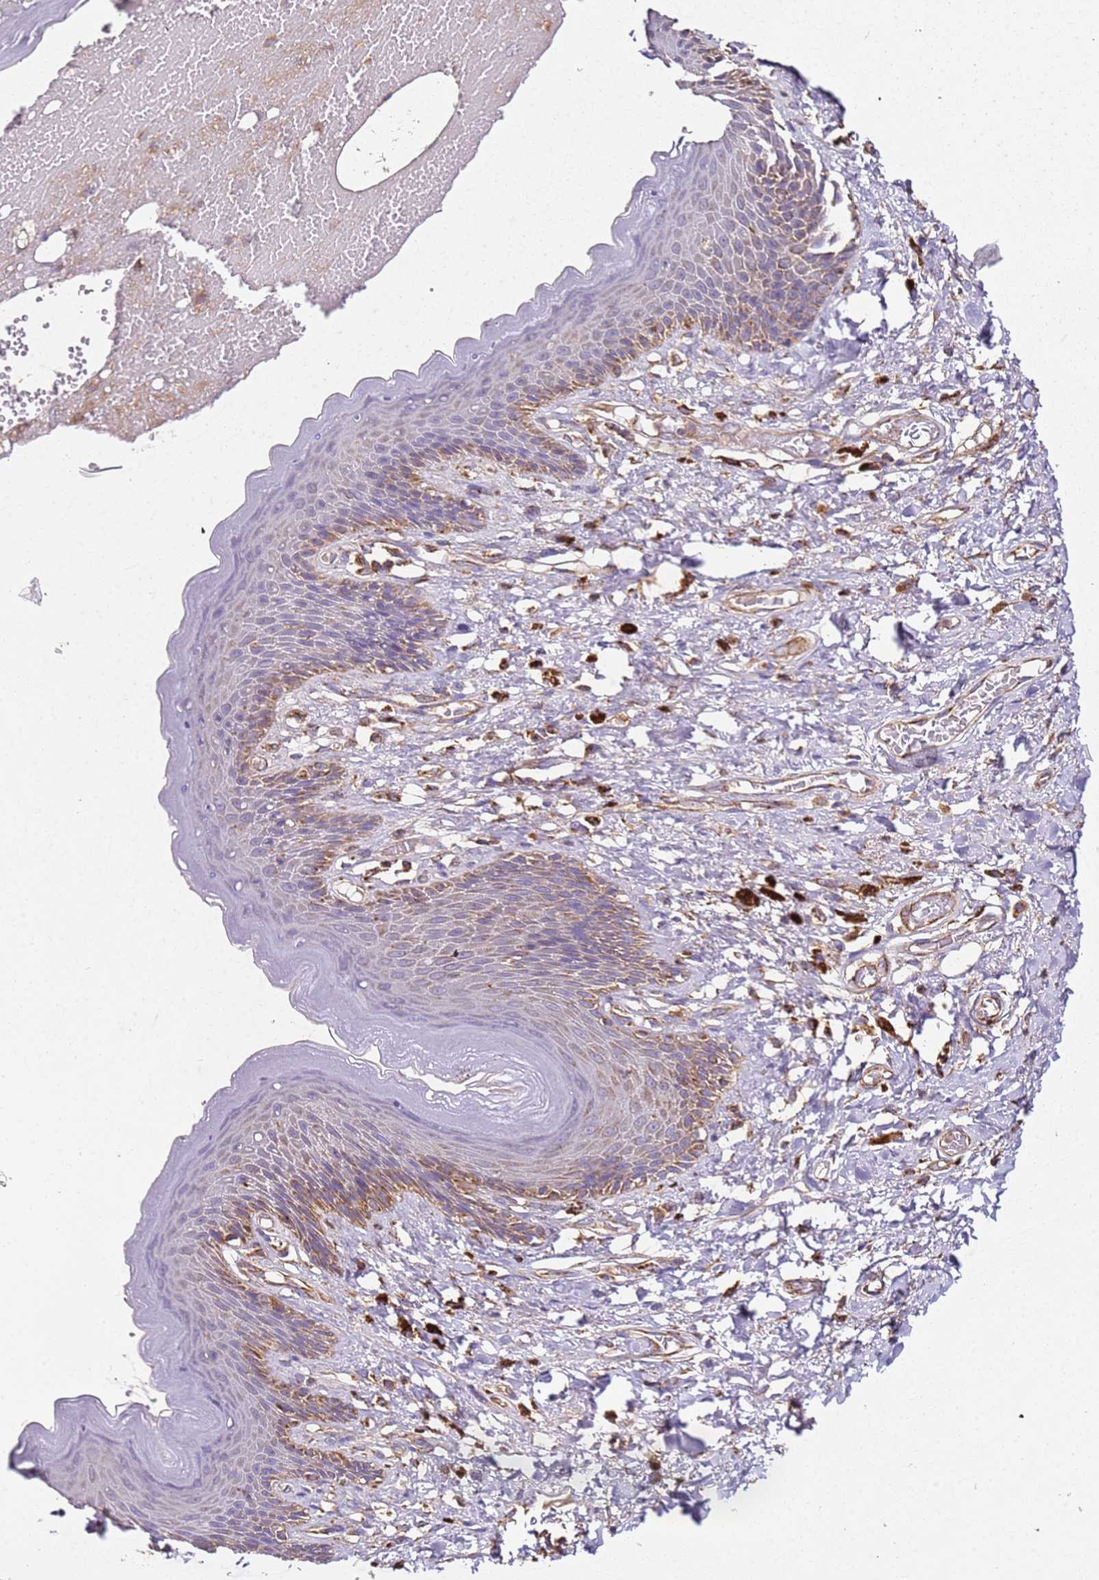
{"staining": {"intensity": "moderate", "quantity": "25%-75%", "location": "cytoplasmic/membranous"}, "tissue": "skin", "cell_type": "Epidermal cells", "image_type": "normal", "snomed": [{"axis": "morphology", "description": "Normal tissue, NOS"}, {"axis": "topography", "description": "Anal"}], "caption": "Immunohistochemistry (IHC) micrograph of unremarkable human skin stained for a protein (brown), which demonstrates medium levels of moderate cytoplasmic/membranous expression in approximately 25%-75% of epidermal cells.", "gene": "RMND5A", "patient": {"sex": "female", "age": 78}}